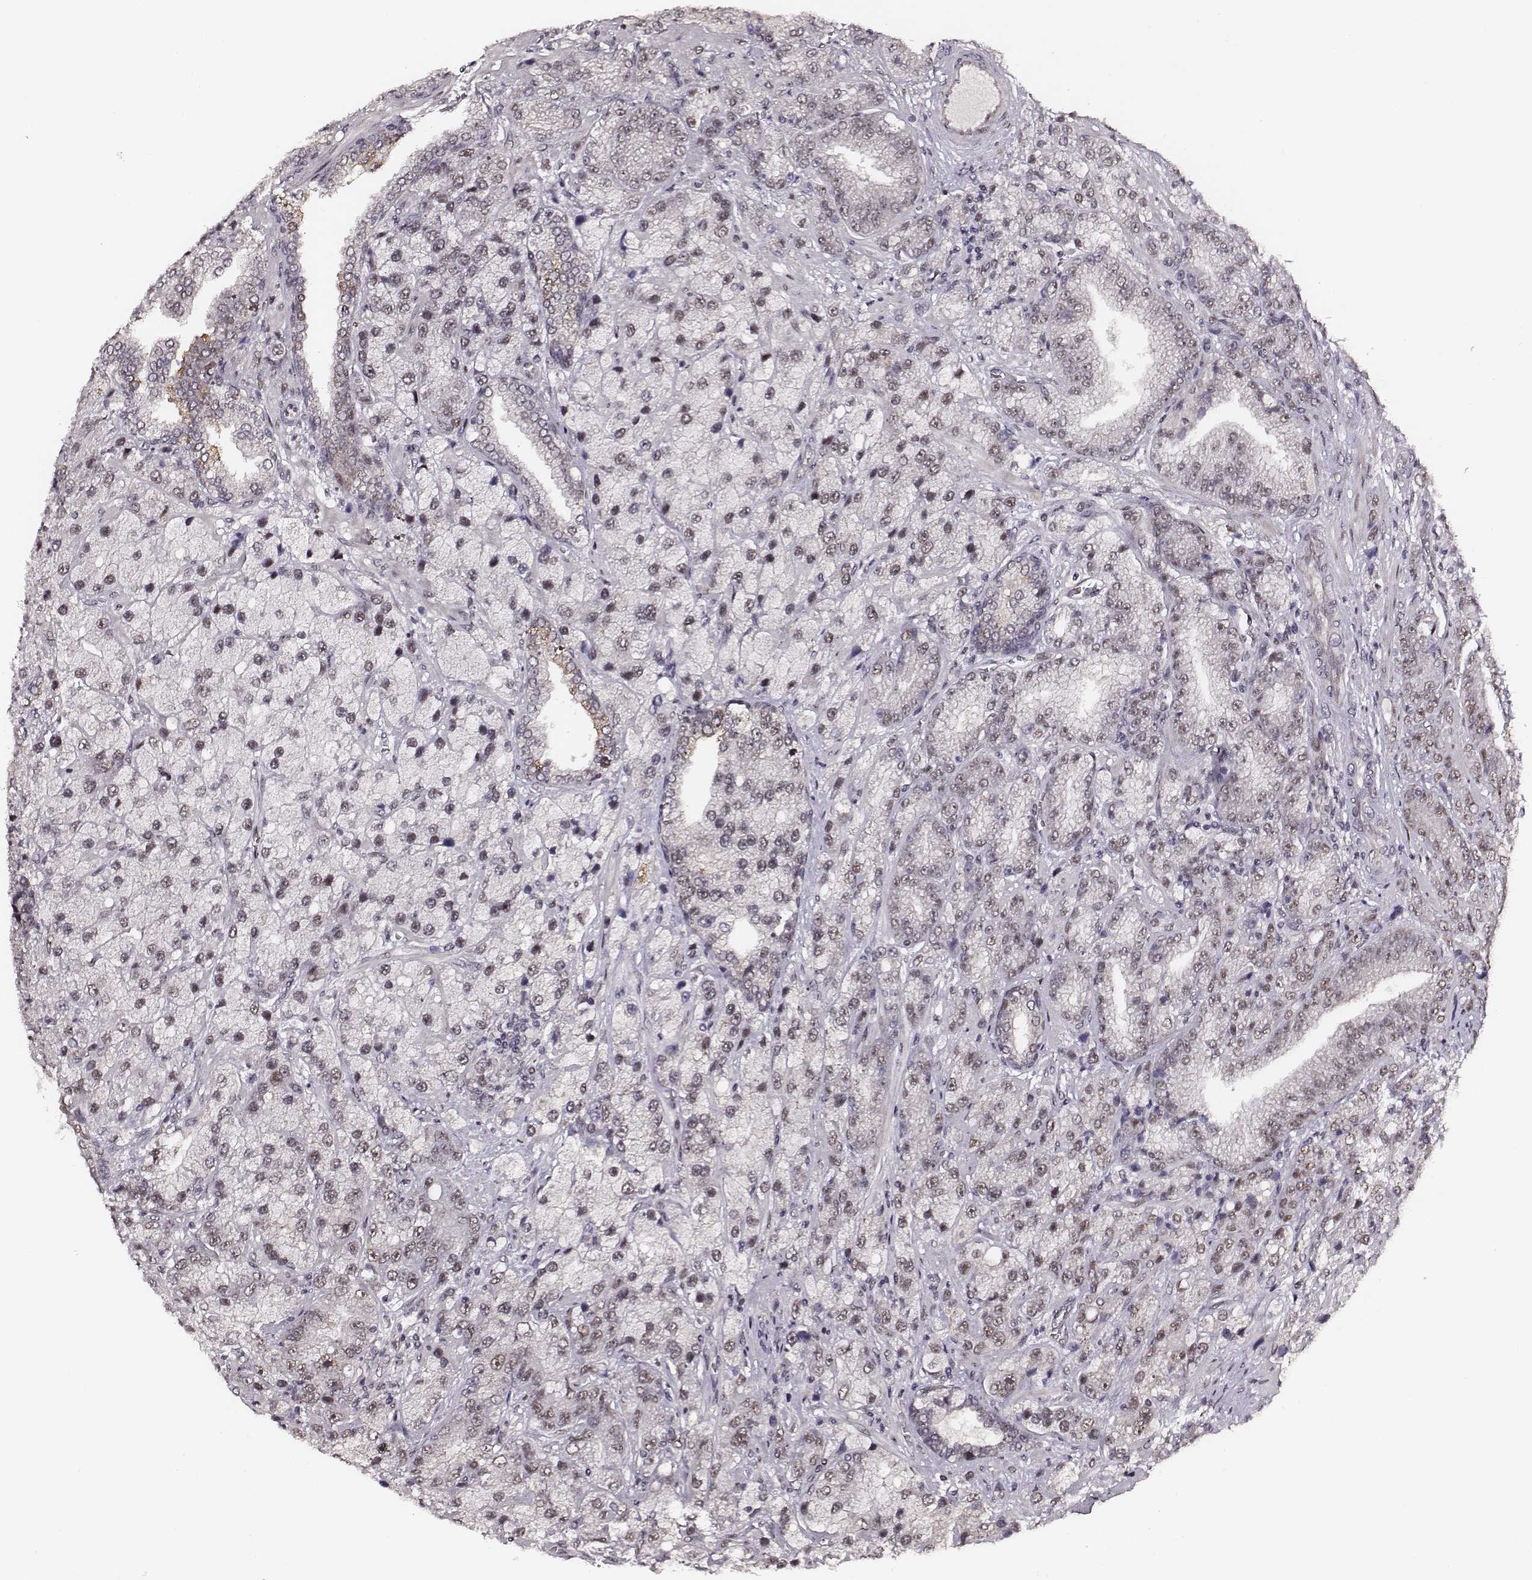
{"staining": {"intensity": "weak", "quantity": ">75%", "location": "nuclear"}, "tissue": "prostate cancer", "cell_type": "Tumor cells", "image_type": "cancer", "snomed": [{"axis": "morphology", "description": "Adenocarcinoma, NOS"}, {"axis": "topography", "description": "Prostate"}], "caption": "Brown immunohistochemical staining in human prostate adenocarcinoma exhibits weak nuclear staining in about >75% of tumor cells.", "gene": "PPARA", "patient": {"sex": "male", "age": 63}}